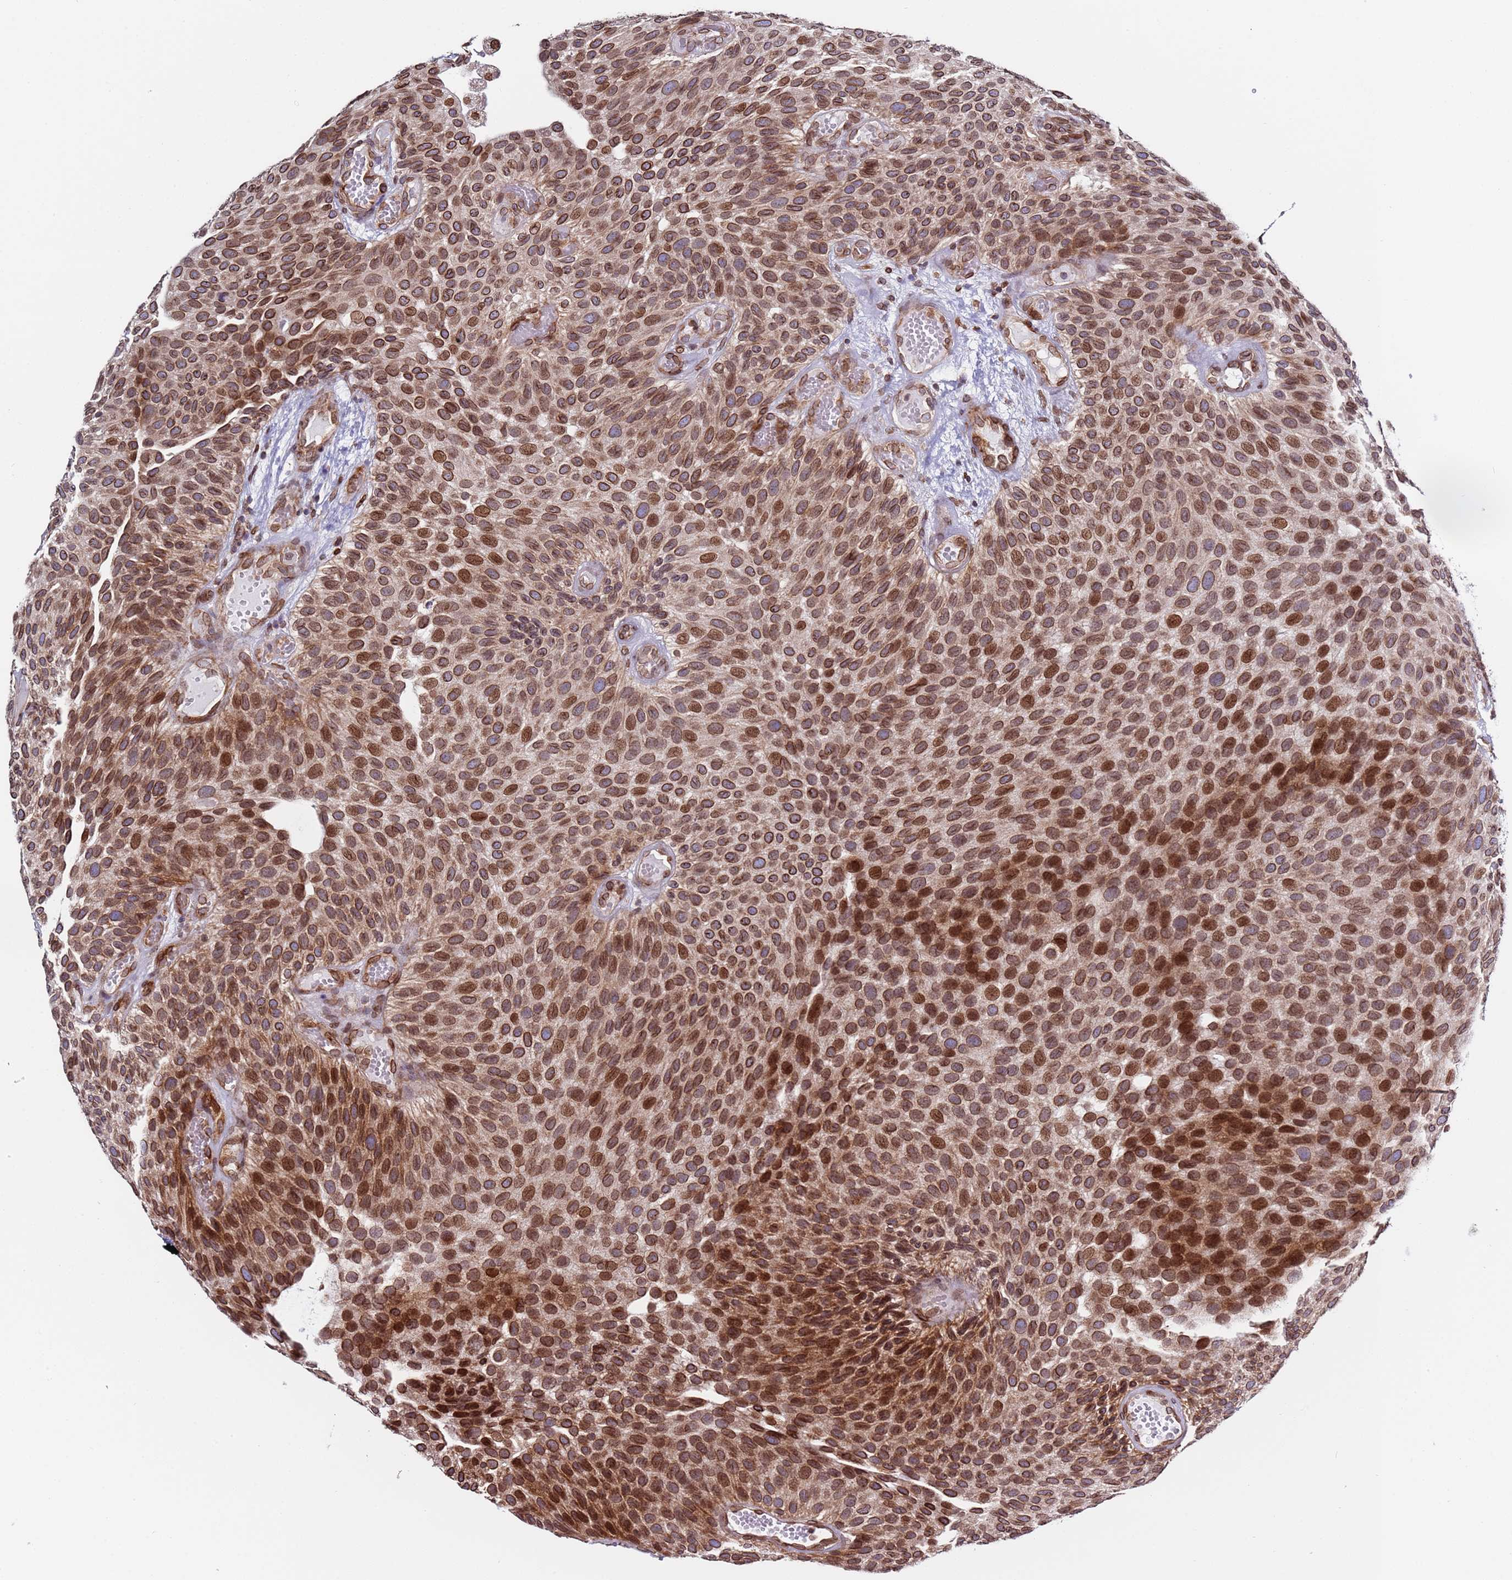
{"staining": {"intensity": "moderate", "quantity": ">75%", "location": "nuclear"}, "tissue": "urothelial cancer", "cell_type": "Tumor cells", "image_type": "cancer", "snomed": [{"axis": "morphology", "description": "Urothelial carcinoma, Low grade"}, {"axis": "topography", "description": "Urinary bladder"}], "caption": "The image reveals staining of low-grade urothelial carcinoma, revealing moderate nuclear protein expression (brown color) within tumor cells. Immunohistochemistry (ihc) stains the protein in brown and the nuclei are stained blue.", "gene": "TOR1AIP1", "patient": {"sex": "male", "age": 89}}